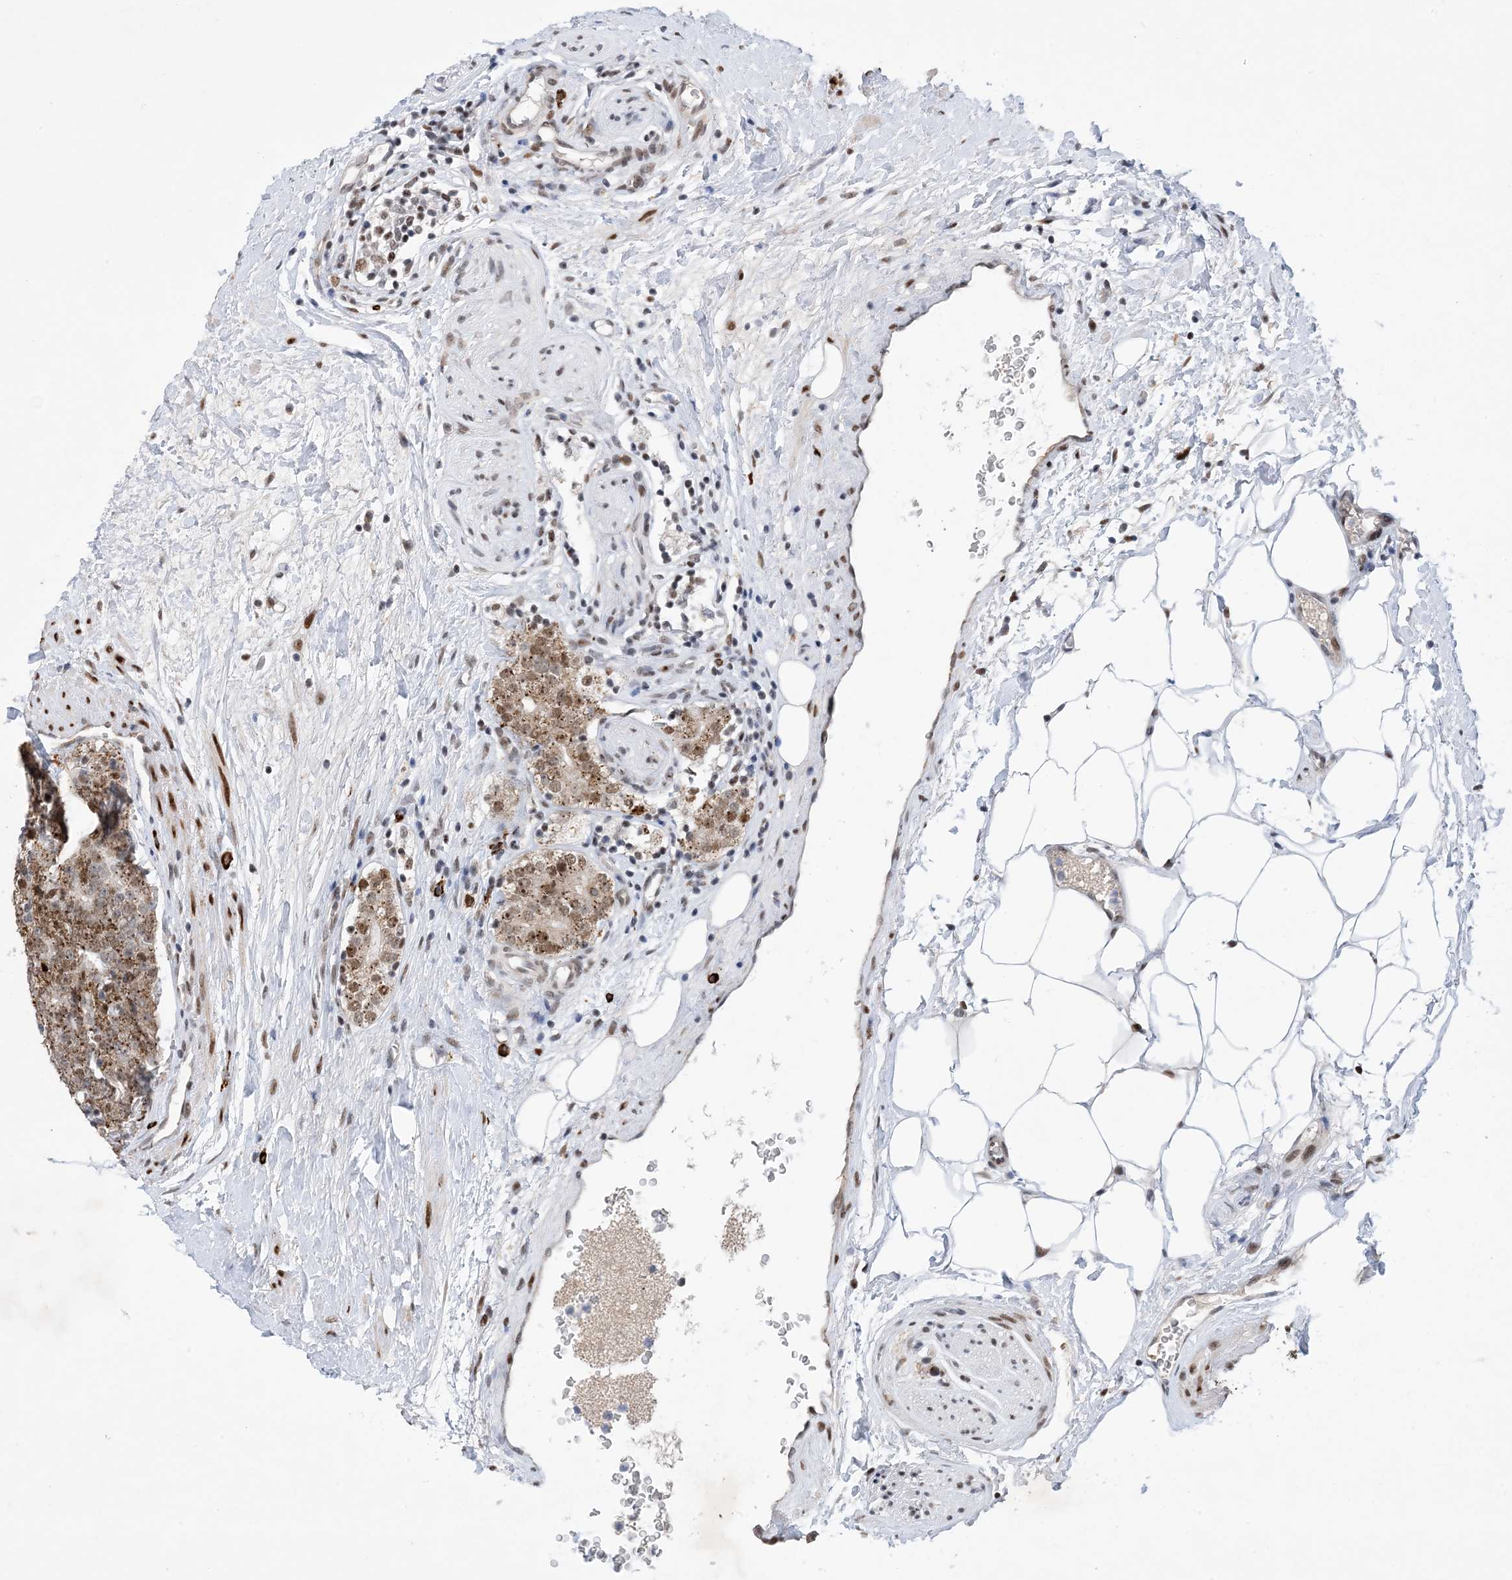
{"staining": {"intensity": "moderate", "quantity": ">75%", "location": "nuclear"}, "tissue": "prostate cancer", "cell_type": "Tumor cells", "image_type": "cancer", "snomed": [{"axis": "morphology", "description": "Adenocarcinoma, High grade"}, {"axis": "topography", "description": "Prostate"}], "caption": "IHC histopathology image of adenocarcinoma (high-grade) (prostate) stained for a protein (brown), which displays medium levels of moderate nuclear positivity in about >75% of tumor cells.", "gene": "TSPYL1", "patient": {"sex": "male", "age": 56}}